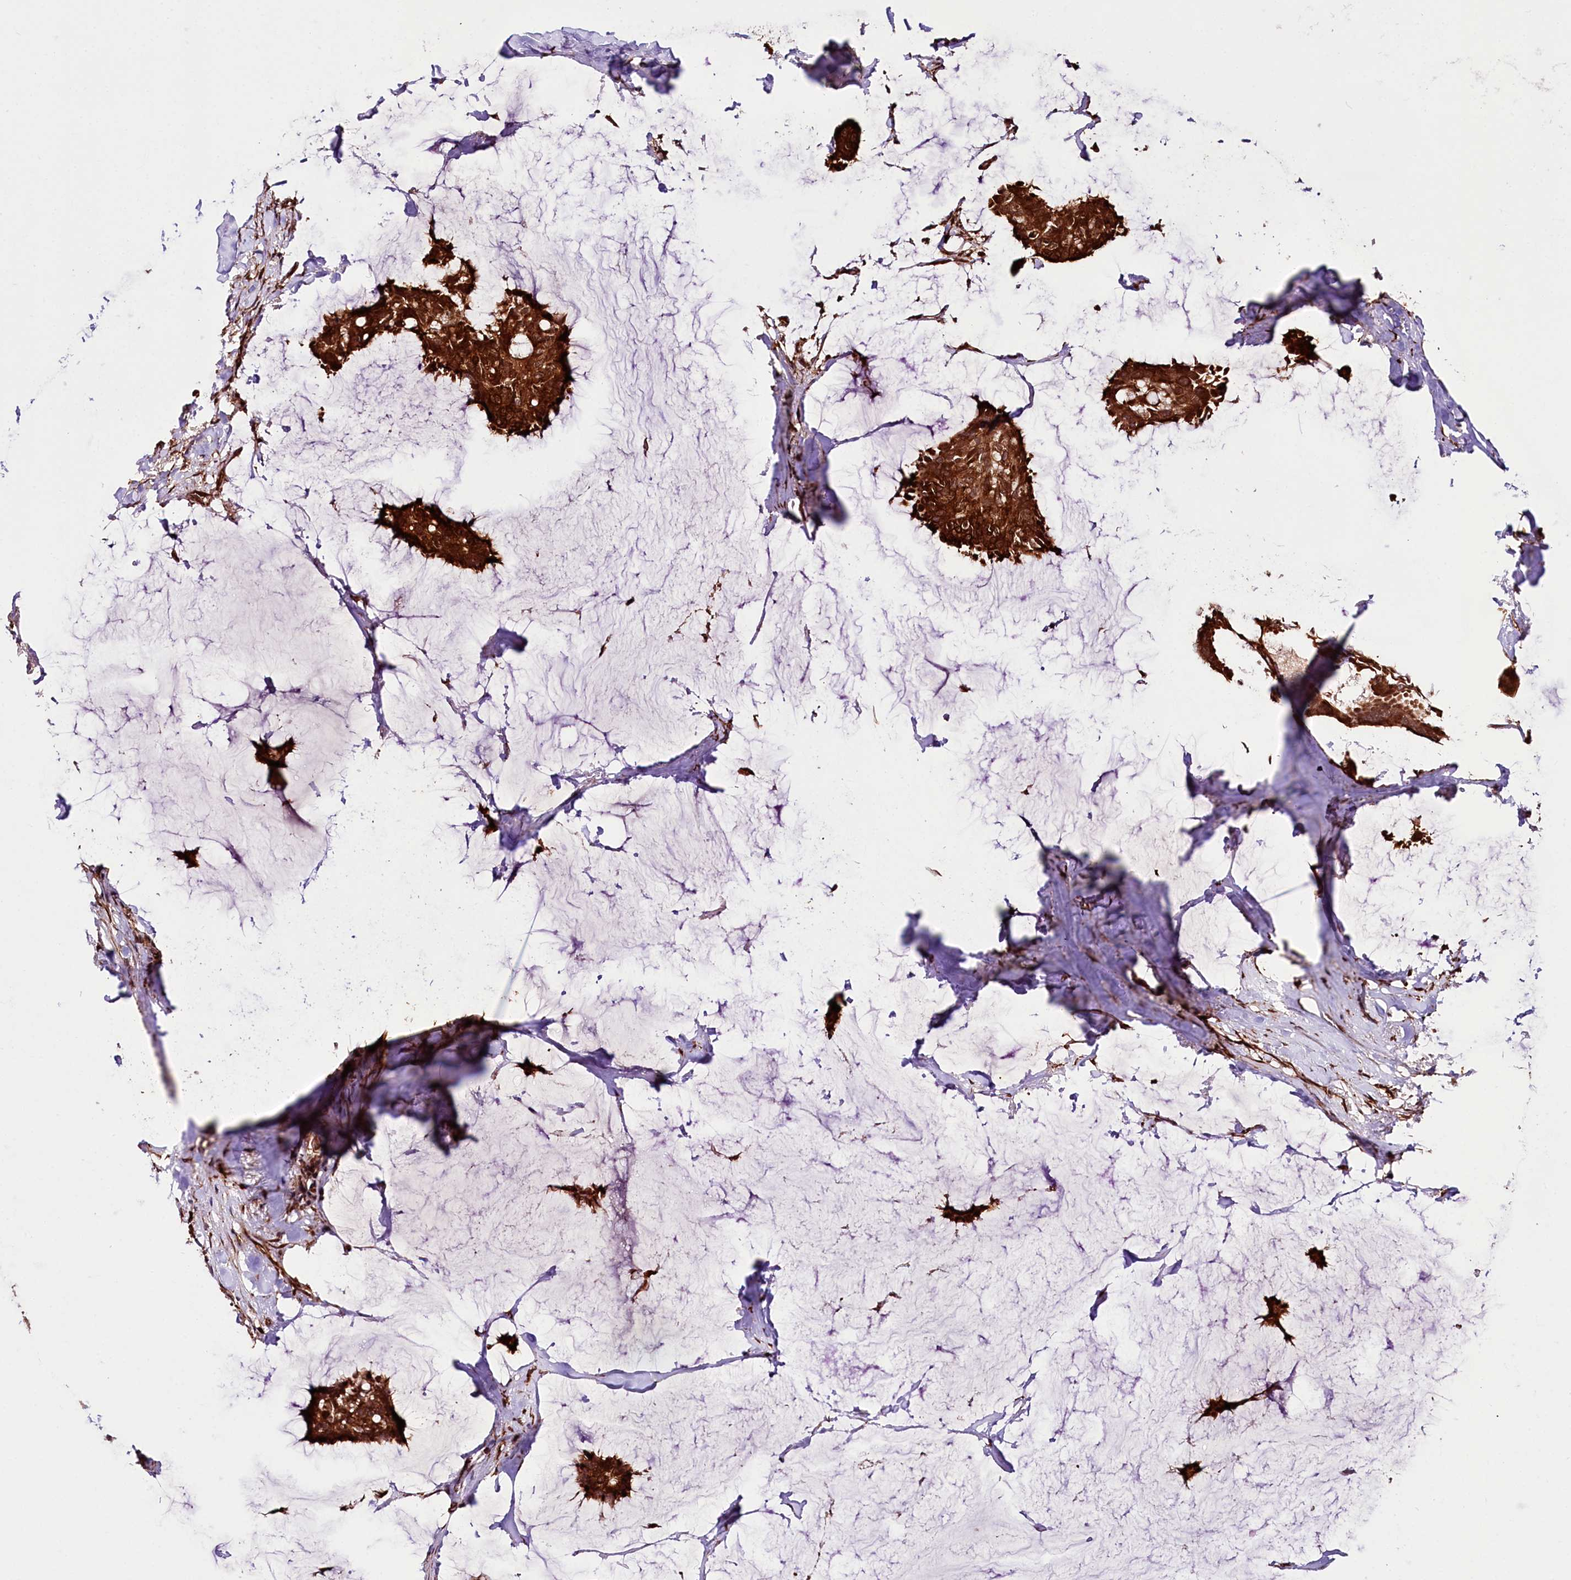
{"staining": {"intensity": "strong", "quantity": ">75%", "location": "cytoplasmic/membranous"}, "tissue": "breast cancer", "cell_type": "Tumor cells", "image_type": "cancer", "snomed": [{"axis": "morphology", "description": "Duct carcinoma"}, {"axis": "topography", "description": "Breast"}], "caption": "Immunohistochemical staining of human breast cancer demonstrates high levels of strong cytoplasmic/membranous expression in about >75% of tumor cells.", "gene": "CUTC", "patient": {"sex": "female", "age": 93}}